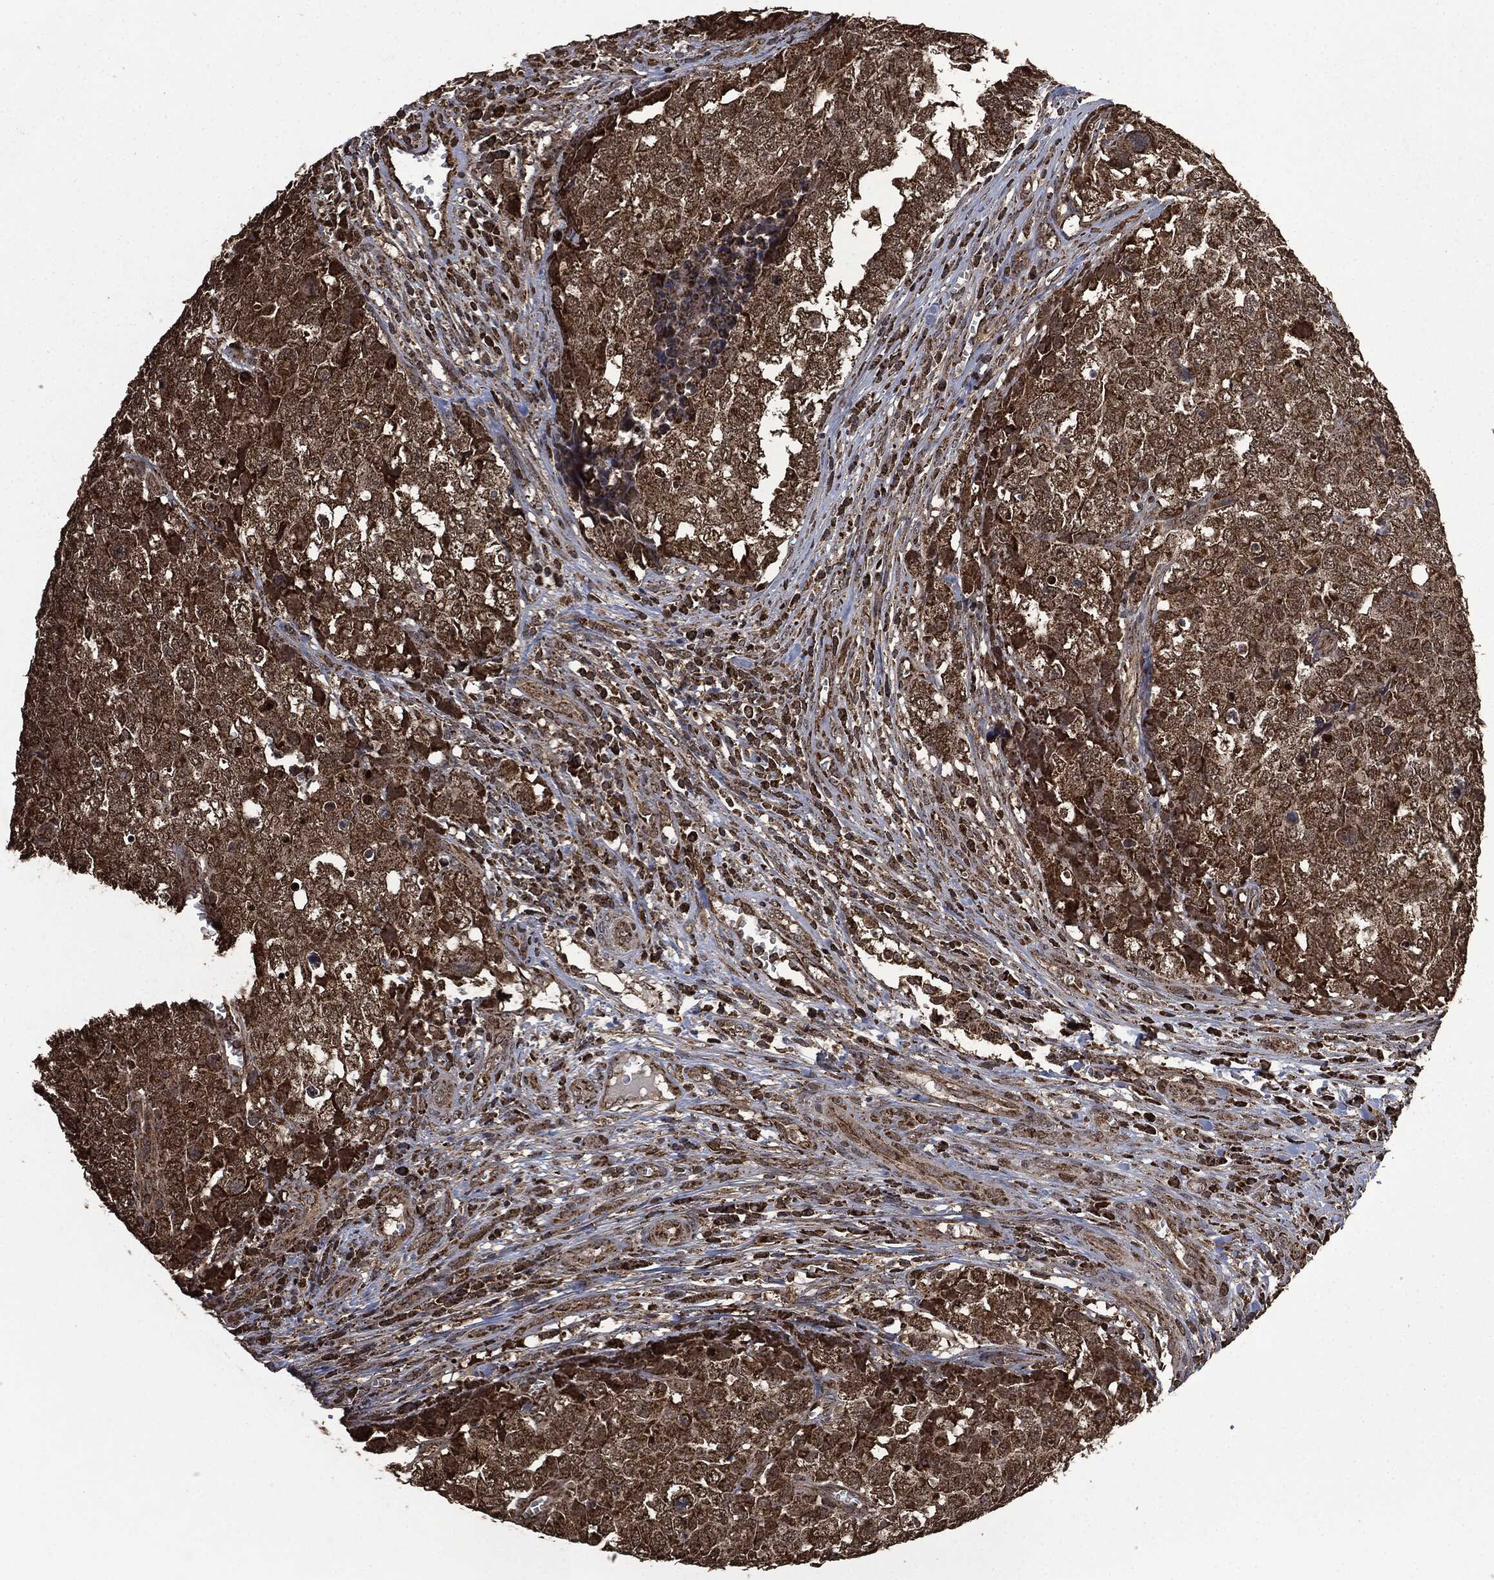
{"staining": {"intensity": "strong", "quantity": ">75%", "location": "cytoplasmic/membranous"}, "tissue": "testis cancer", "cell_type": "Tumor cells", "image_type": "cancer", "snomed": [{"axis": "morphology", "description": "Carcinoma, Embryonal, NOS"}, {"axis": "topography", "description": "Testis"}], "caption": "Testis embryonal carcinoma stained with a brown dye shows strong cytoplasmic/membranous positive expression in approximately >75% of tumor cells.", "gene": "LIG3", "patient": {"sex": "male", "age": 23}}